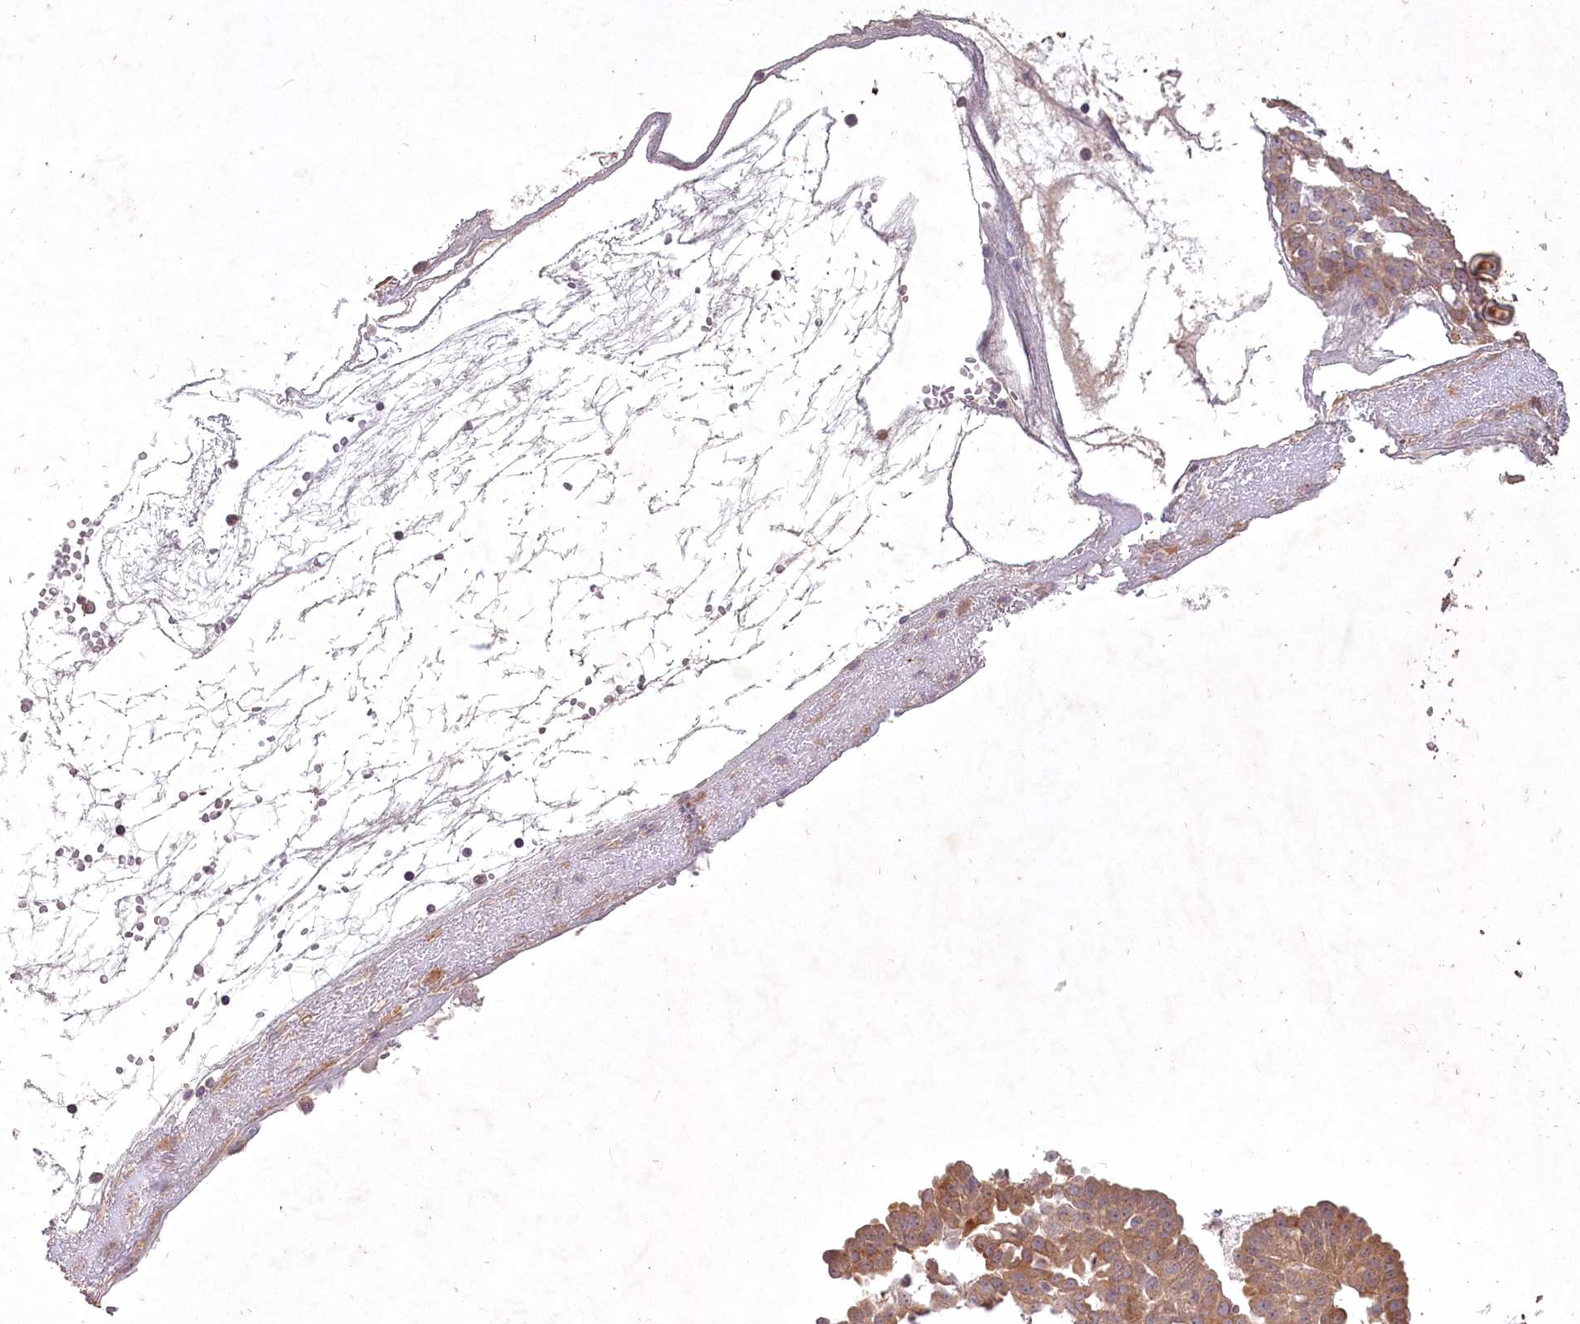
{"staining": {"intensity": "moderate", "quantity": ">75%", "location": "cytoplasmic/membranous"}, "tissue": "ovarian cancer", "cell_type": "Tumor cells", "image_type": "cancer", "snomed": [{"axis": "morphology", "description": "Cystadenocarcinoma, serous, NOS"}, {"axis": "topography", "description": "Soft tissue"}, {"axis": "topography", "description": "Ovary"}], "caption": "Immunohistochemical staining of human serous cystadenocarcinoma (ovarian) shows moderate cytoplasmic/membranous protein positivity in approximately >75% of tumor cells. Nuclei are stained in blue.", "gene": "IRAK1BP1", "patient": {"sex": "female", "age": 57}}